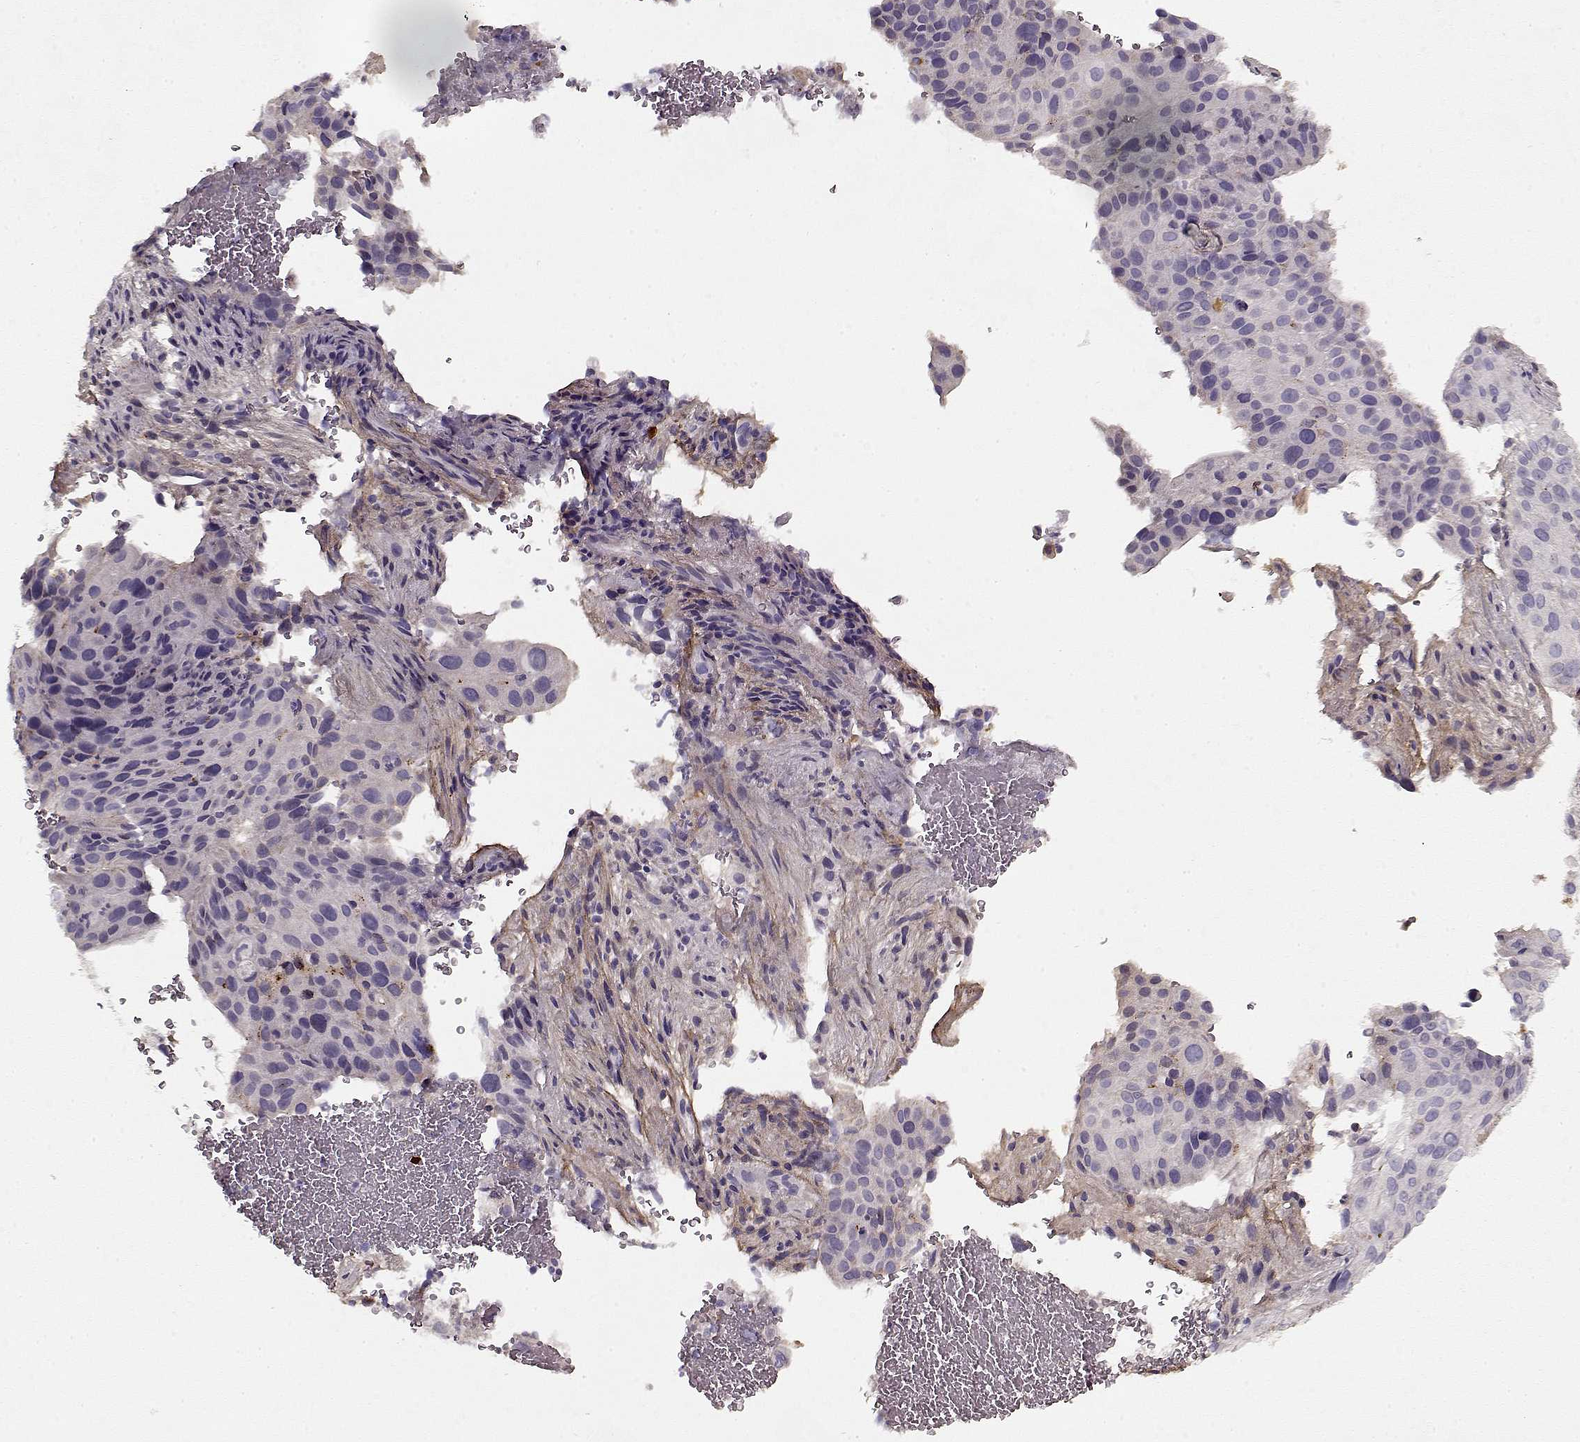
{"staining": {"intensity": "negative", "quantity": "none", "location": "none"}, "tissue": "cervical cancer", "cell_type": "Tumor cells", "image_type": "cancer", "snomed": [{"axis": "morphology", "description": "Squamous cell carcinoma, NOS"}, {"axis": "topography", "description": "Cervix"}], "caption": "A micrograph of cervical cancer stained for a protein exhibits no brown staining in tumor cells.", "gene": "LUM", "patient": {"sex": "female", "age": 38}}